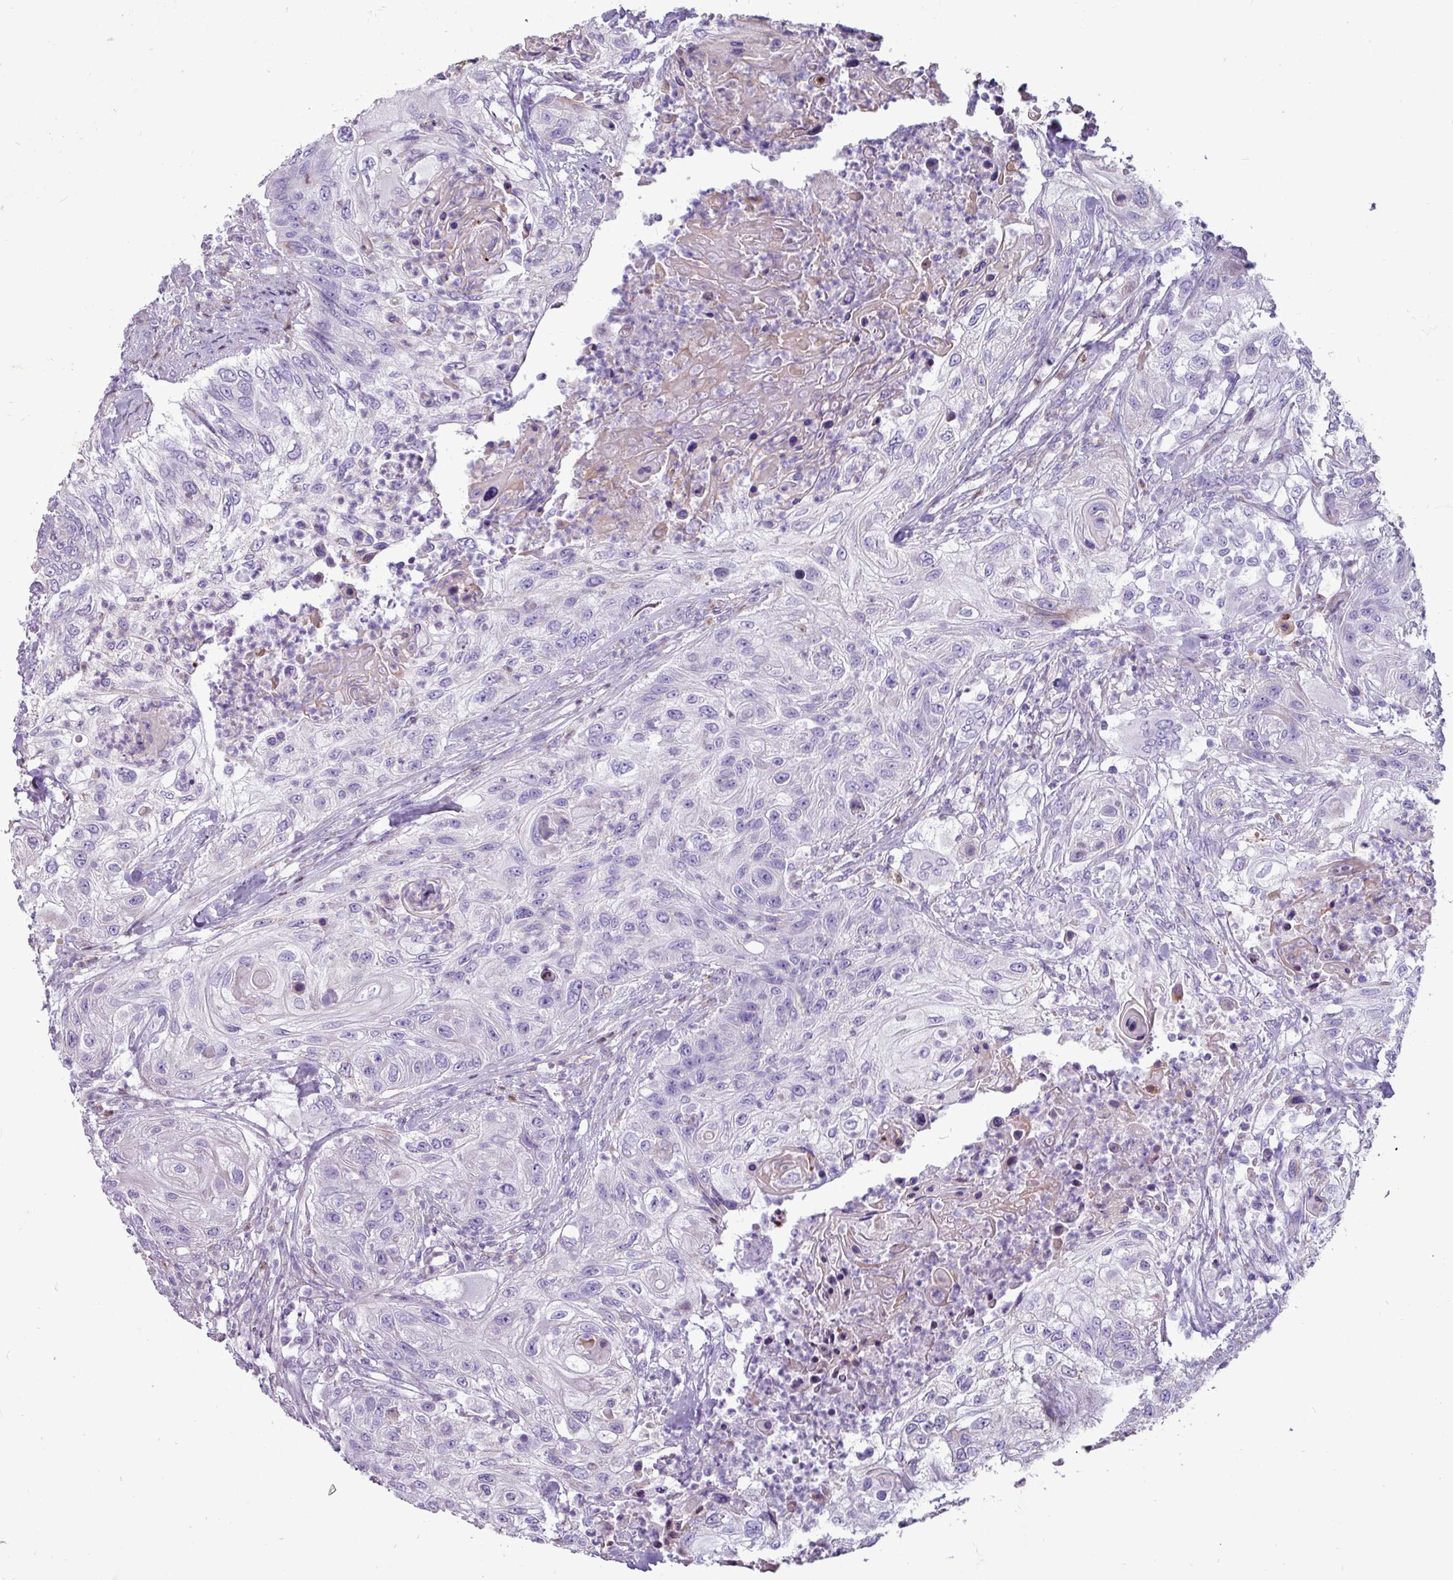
{"staining": {"intensity": "weak", "quantity": "<25%", "location": "cytoplasmic/membranous"}, "tissue": "urothelial cancer", "cell_type": "Tumor cells", "image_type": "cancer", "snomed": [{"axis": "morphology", "description": "Urothelial carcinoma, High grade"}, {"axis": "topography", "description": "Urinary bladder"}], "caption": "Tumor cells are negative for protein expression in human urothelial carcinoma (high-grade).", "gene": "PPP1R35", "patient": {"sex": "female", "age": 60}}